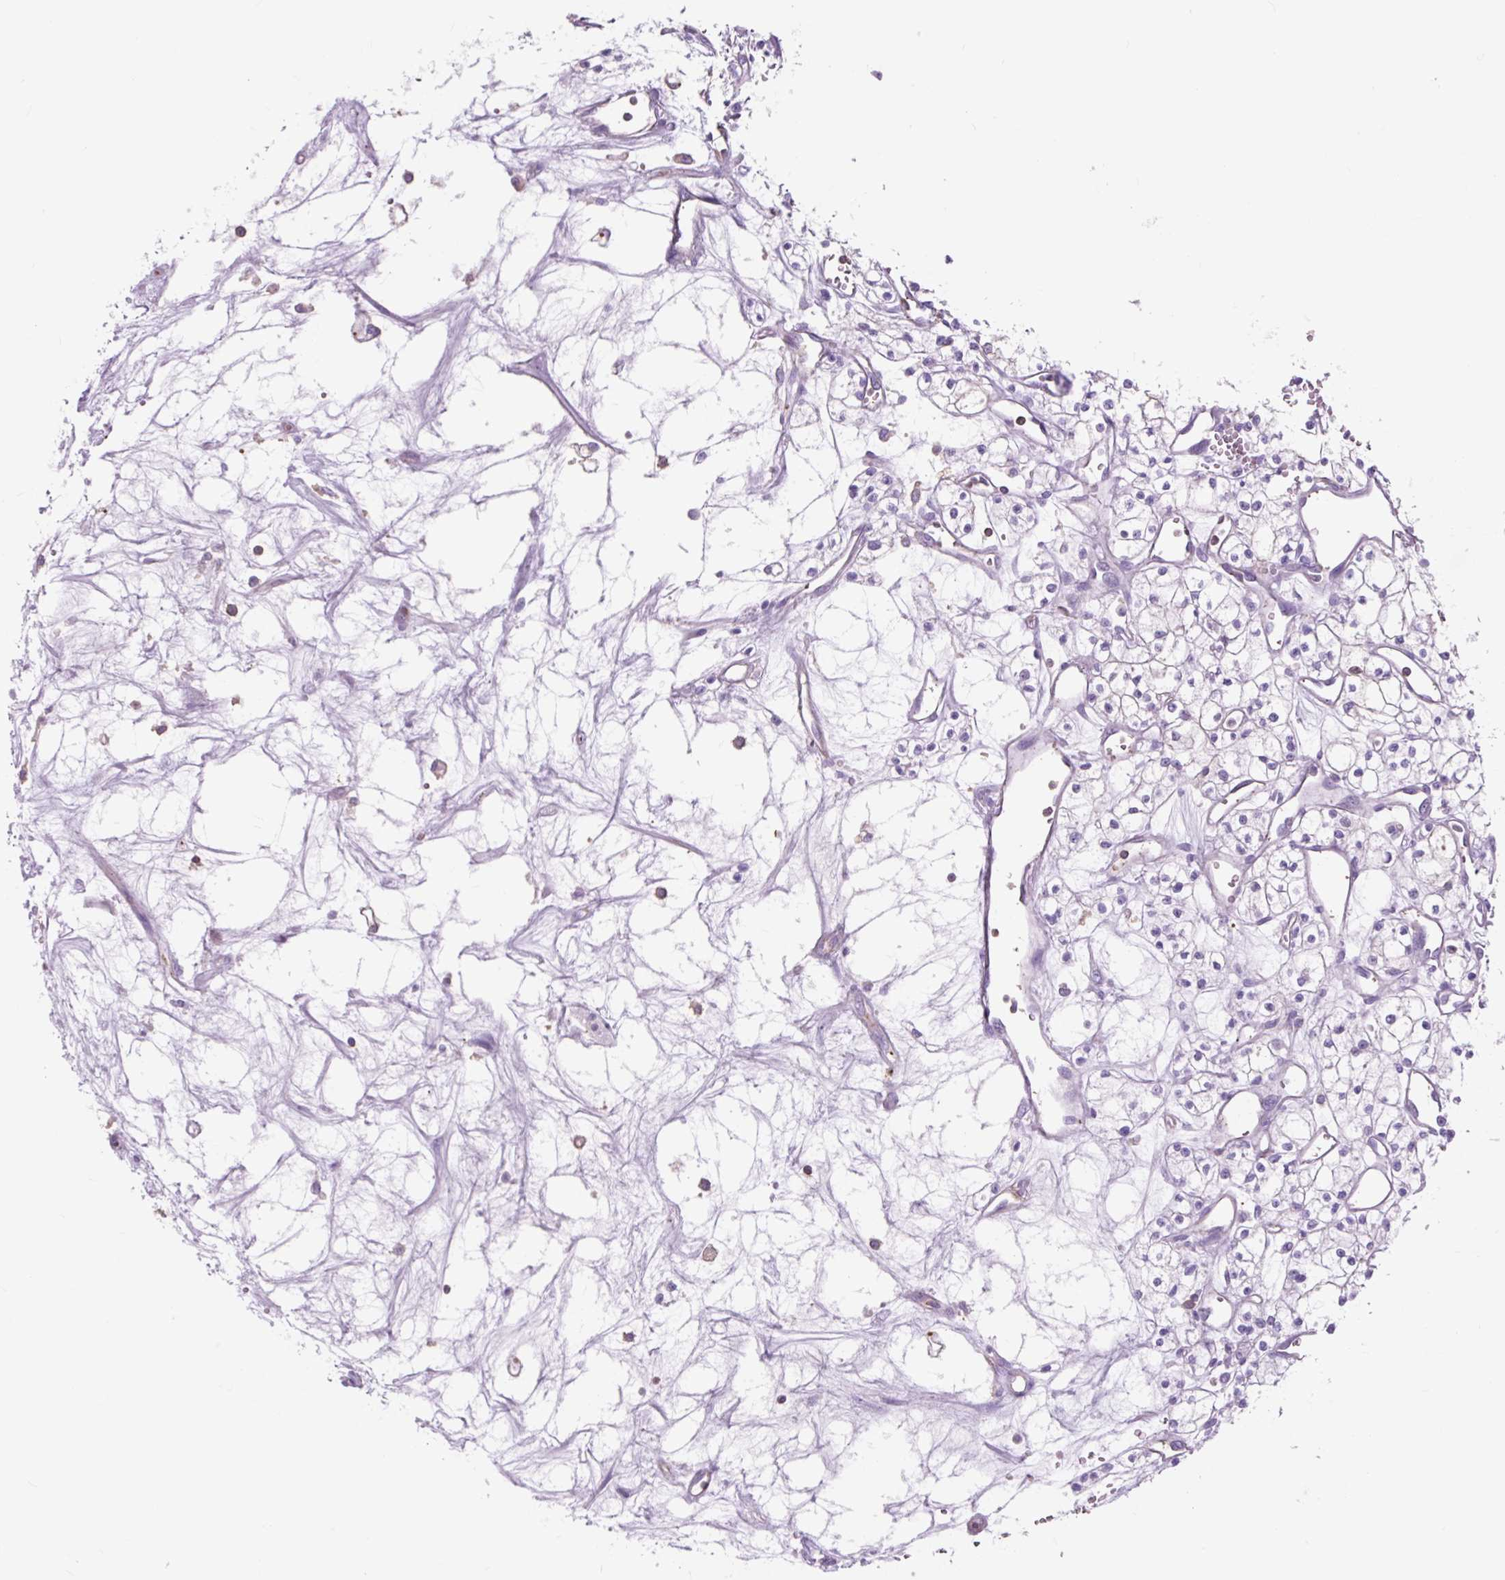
{"staining": {"intensity": "negative", "quantity": "none", "location": "none"}, "tissue": "renal cancer", "cell_type": "Tumor cells", "image_type": "cancer", "snomed": [{"axis": "morphology", "description": "Adenocarcinoma, NOS"}, {"axis": "topography", "description": "Kidney"}], "caption": "Immunohistochemistry (IHC) photomicrograph of renal adenocarcinoma stained for a protein (brown), which exhibits no staining in tumor cells.", "gene": "OR10A7", "patient": {"sex": "male", "age": 59}}